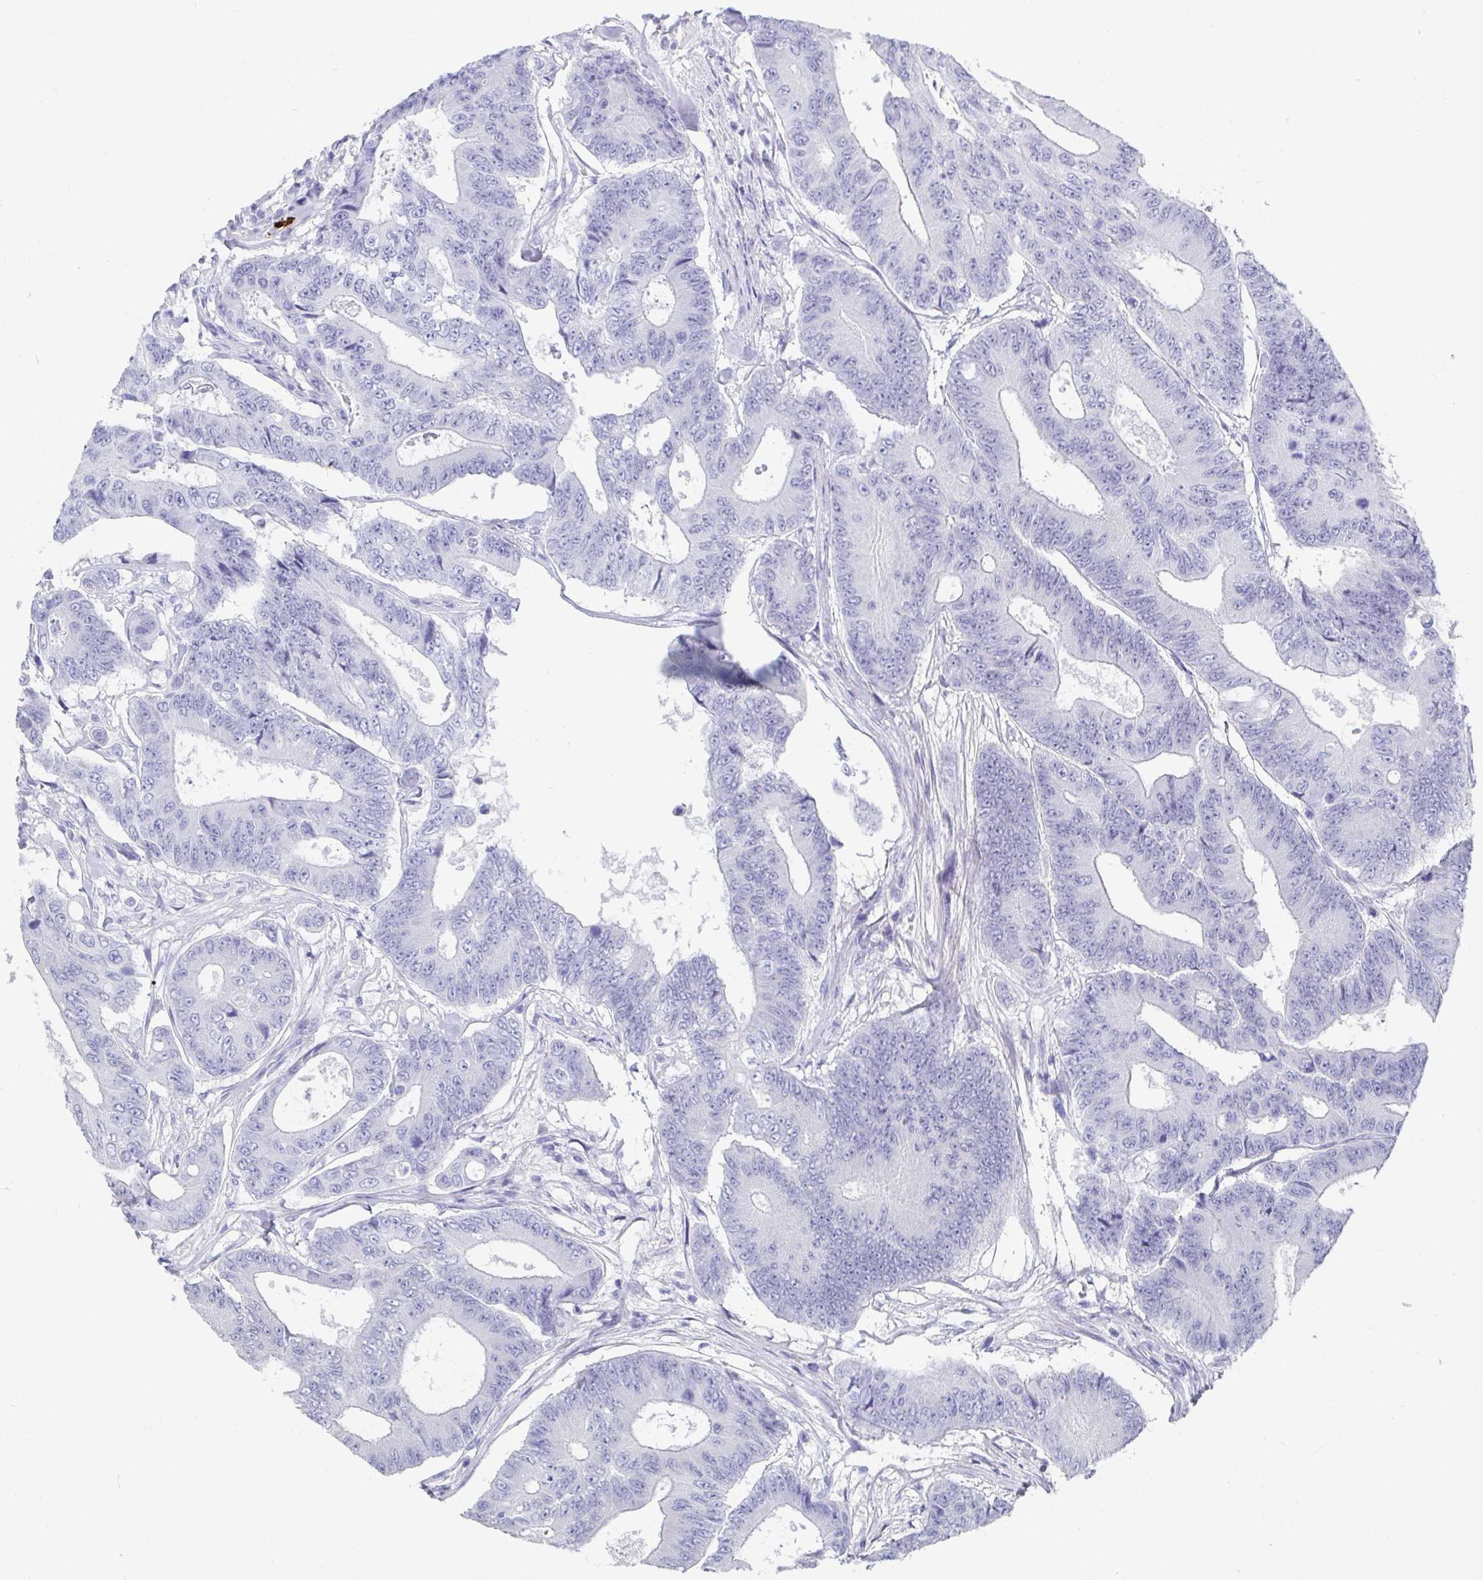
{"staining": {"intensity": "negative", "quantity": "none", "location": "none"}, "tissue": "colorectal cancer", "cell_type": "Tumor cells", "image_type": "cancer", "snomed": [{"axis": "morphology", "description": "Adenocarcinoma, NOS"}, {"axis": "topography", "description": "Colon"}], "caption": "This is an IHC image of human colorectal cancer (adenocarcinoma). There is no expression in tumor cells.", "gene": "GRIA1", "patient": {"sex": "female", "age": 48}}